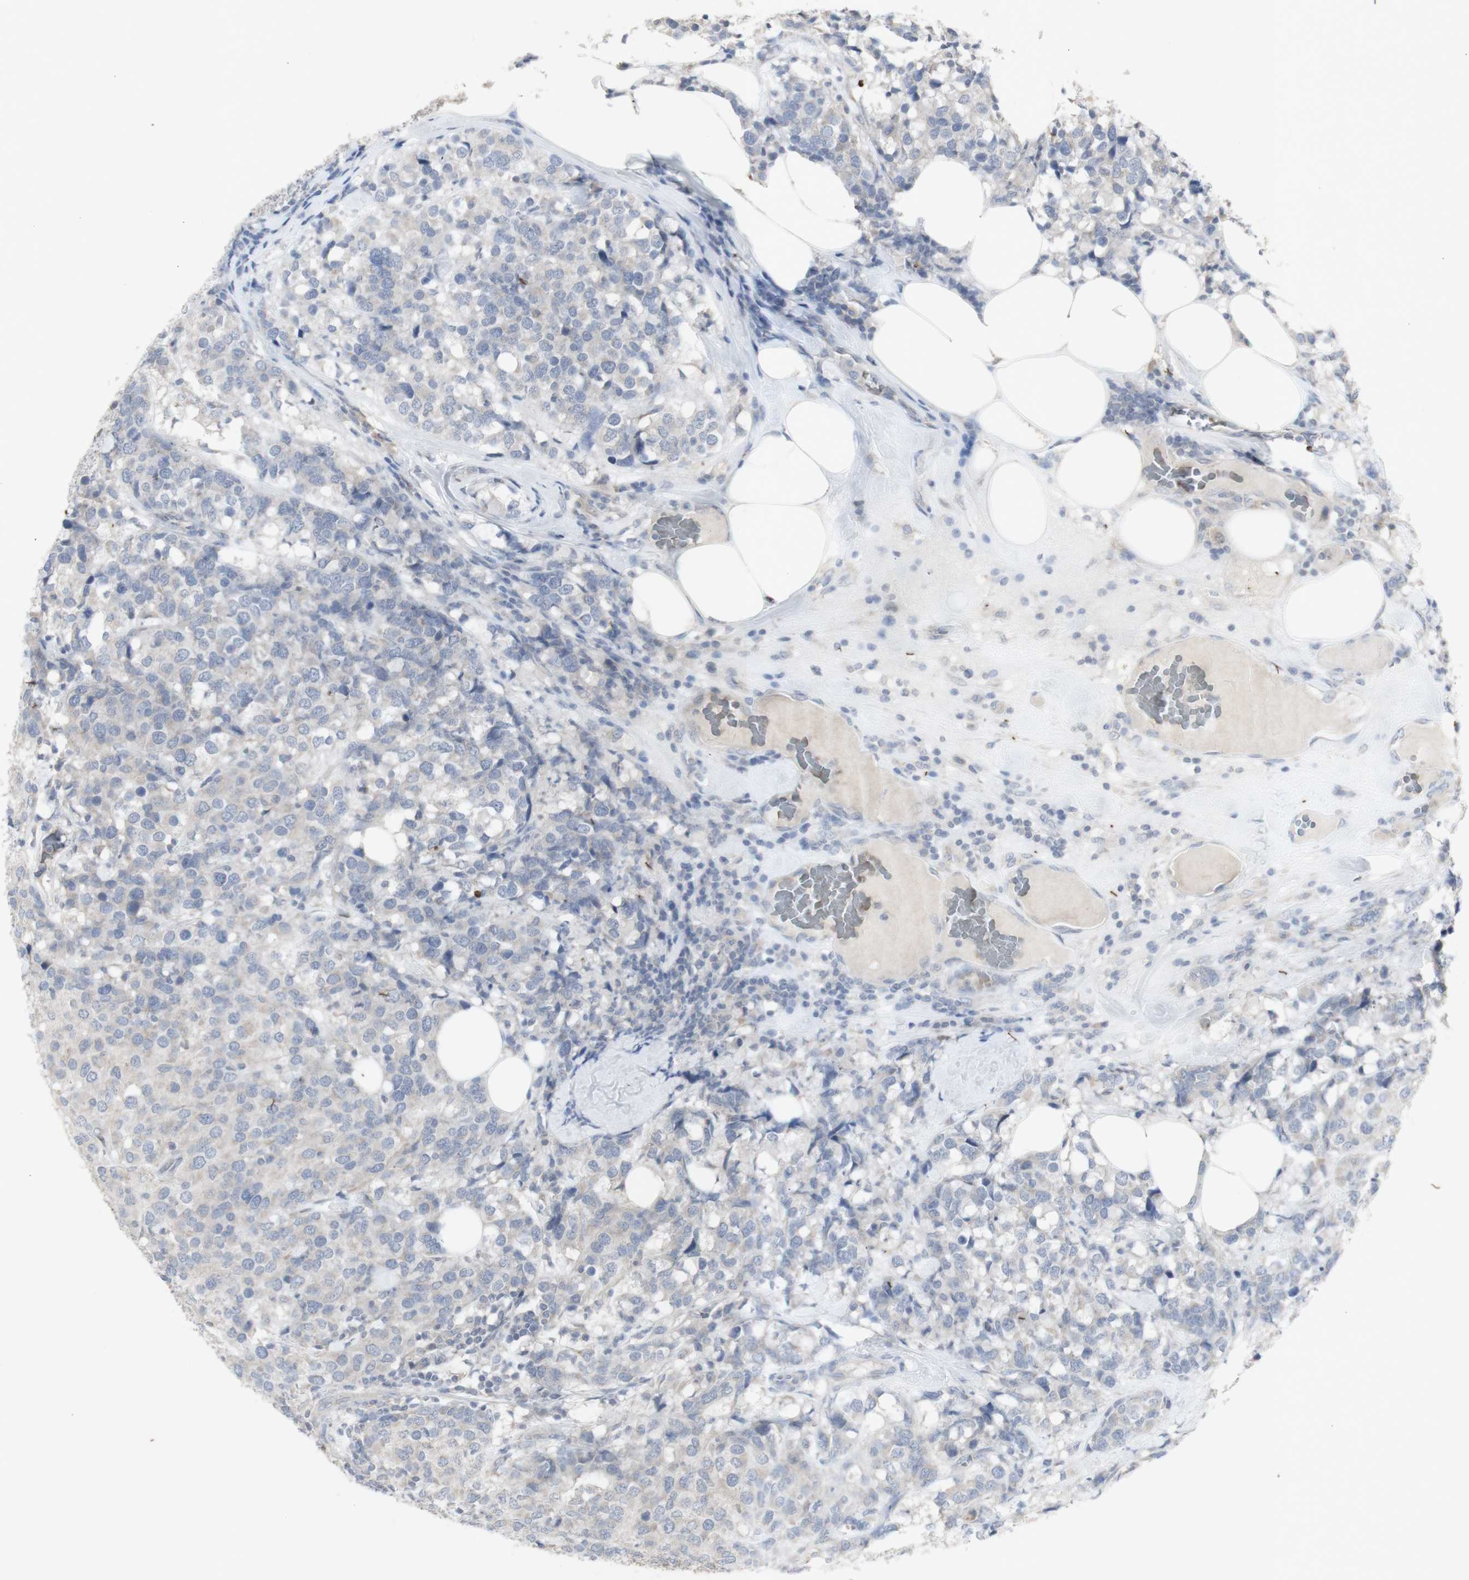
{"staining": {"intensity": "negative", "quantity": "none", "location": "none"}, "tissue": "breast cancer", "cell_type": "Tumor cells", "image_type": "cancer", "snomed": [{"axis": "morphology", "description": "Lobular carcinoma"}, {"axis": "topography", "description": "Breast"}], "caption": "A photomicrograph of breast cancer stained for a protein demonstrates no brown staining in tumor cells. (Brightfield microscopy of DAB immunohistochemistry (IHC) at high magnification).", "gene": "INS", "patient": {"sex": "female", "age": 59}}